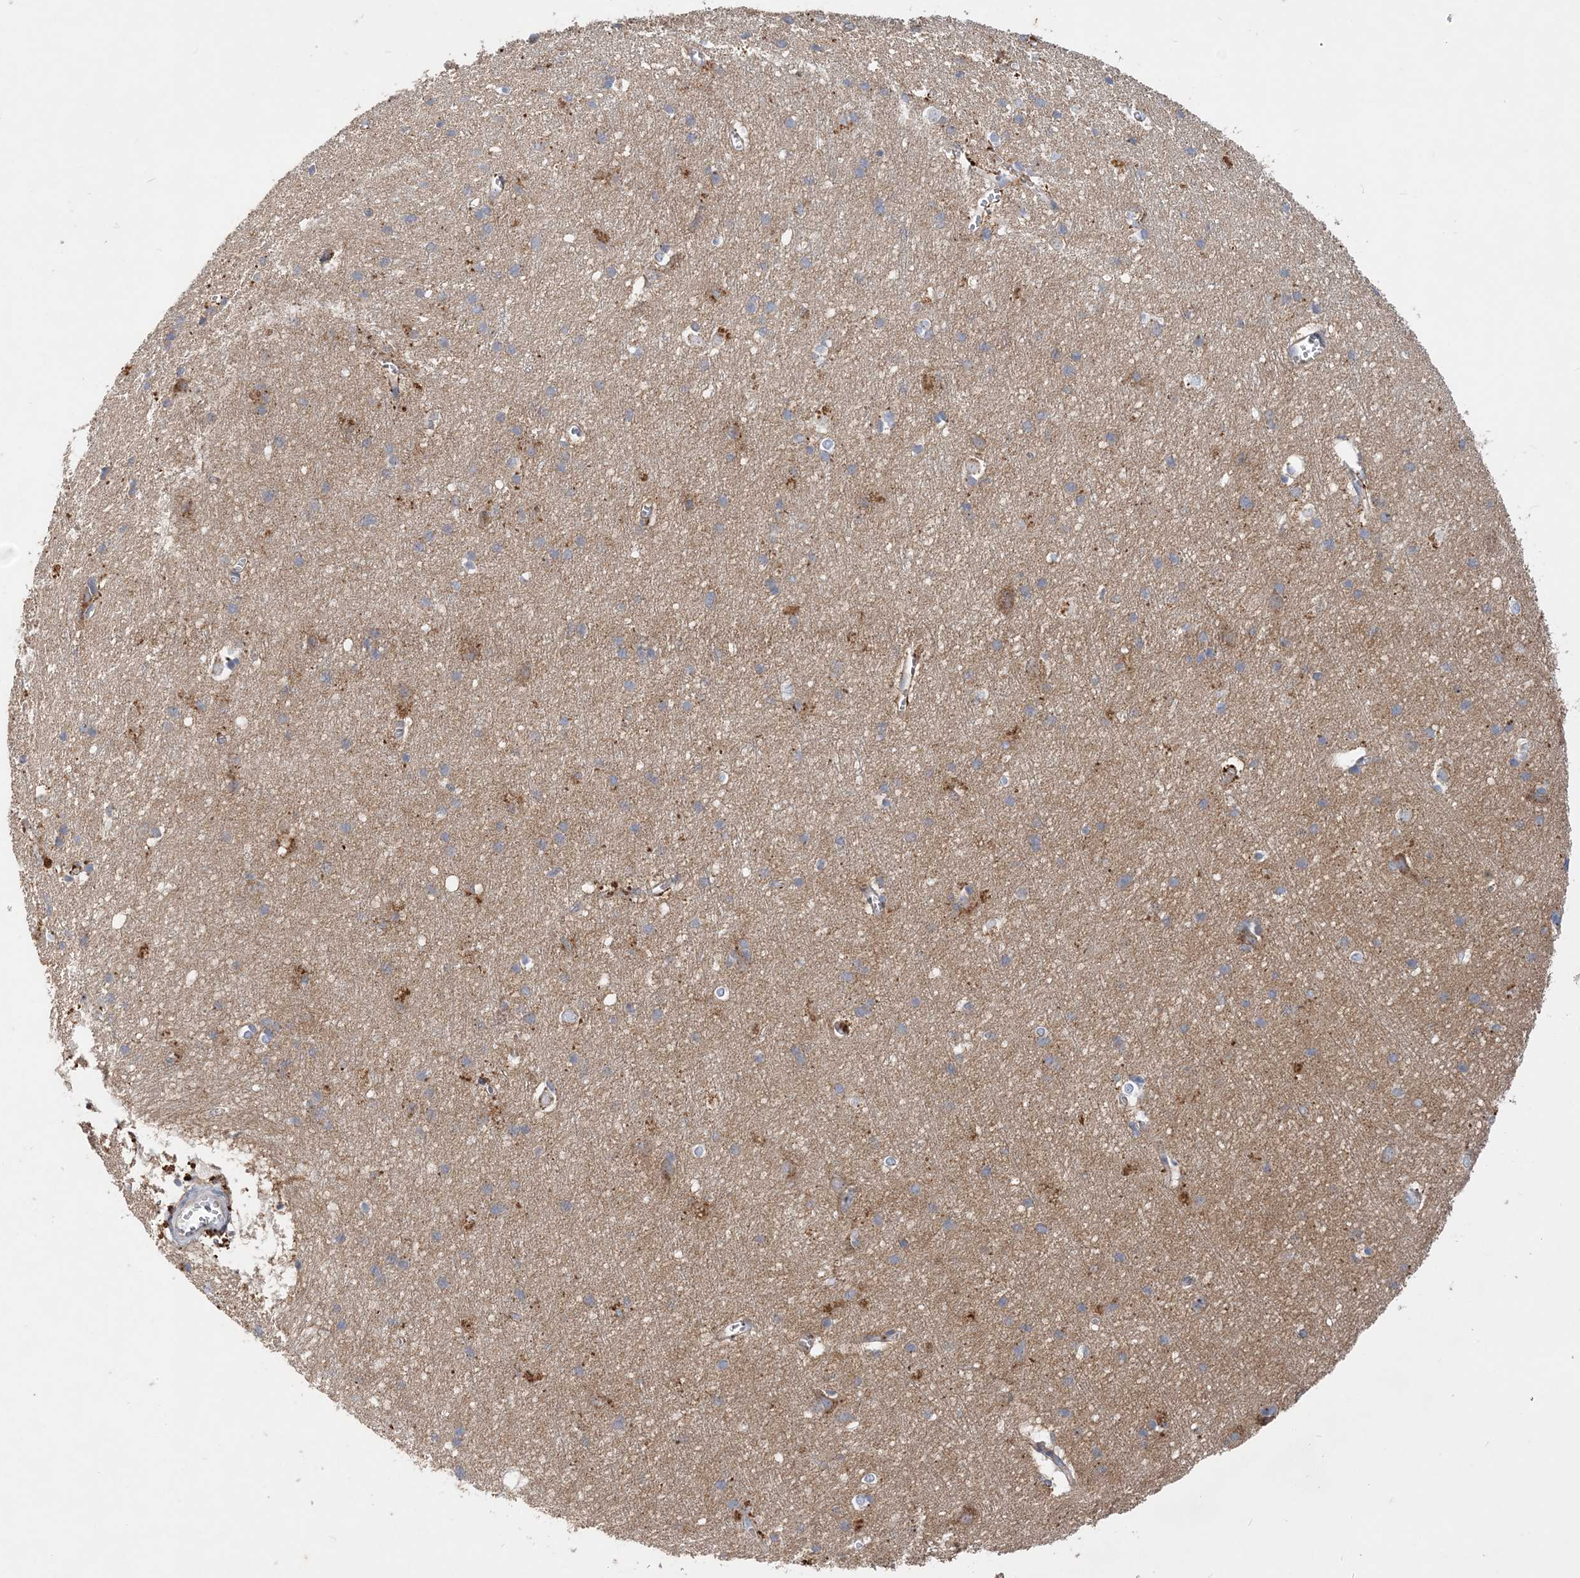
{"staining": {"intensity": "negative", "quantity": "none", "location": "none"}, "tissue": "cerebral cortex", "cell_type": "Endothelial cells", "image_type": "normal", "snomed": [{"axis": "morphology", "description": "Normal tissue, NOS"}, {"axis": "topography", "description": "Cerebral cortex"}], "caption": "The immunohistochemistry (IHC) image has no significant positivity in endothelial cells of cerebral cortex.", "gene": "GRINA", "patient": {"sex": "male", "age": 54}}